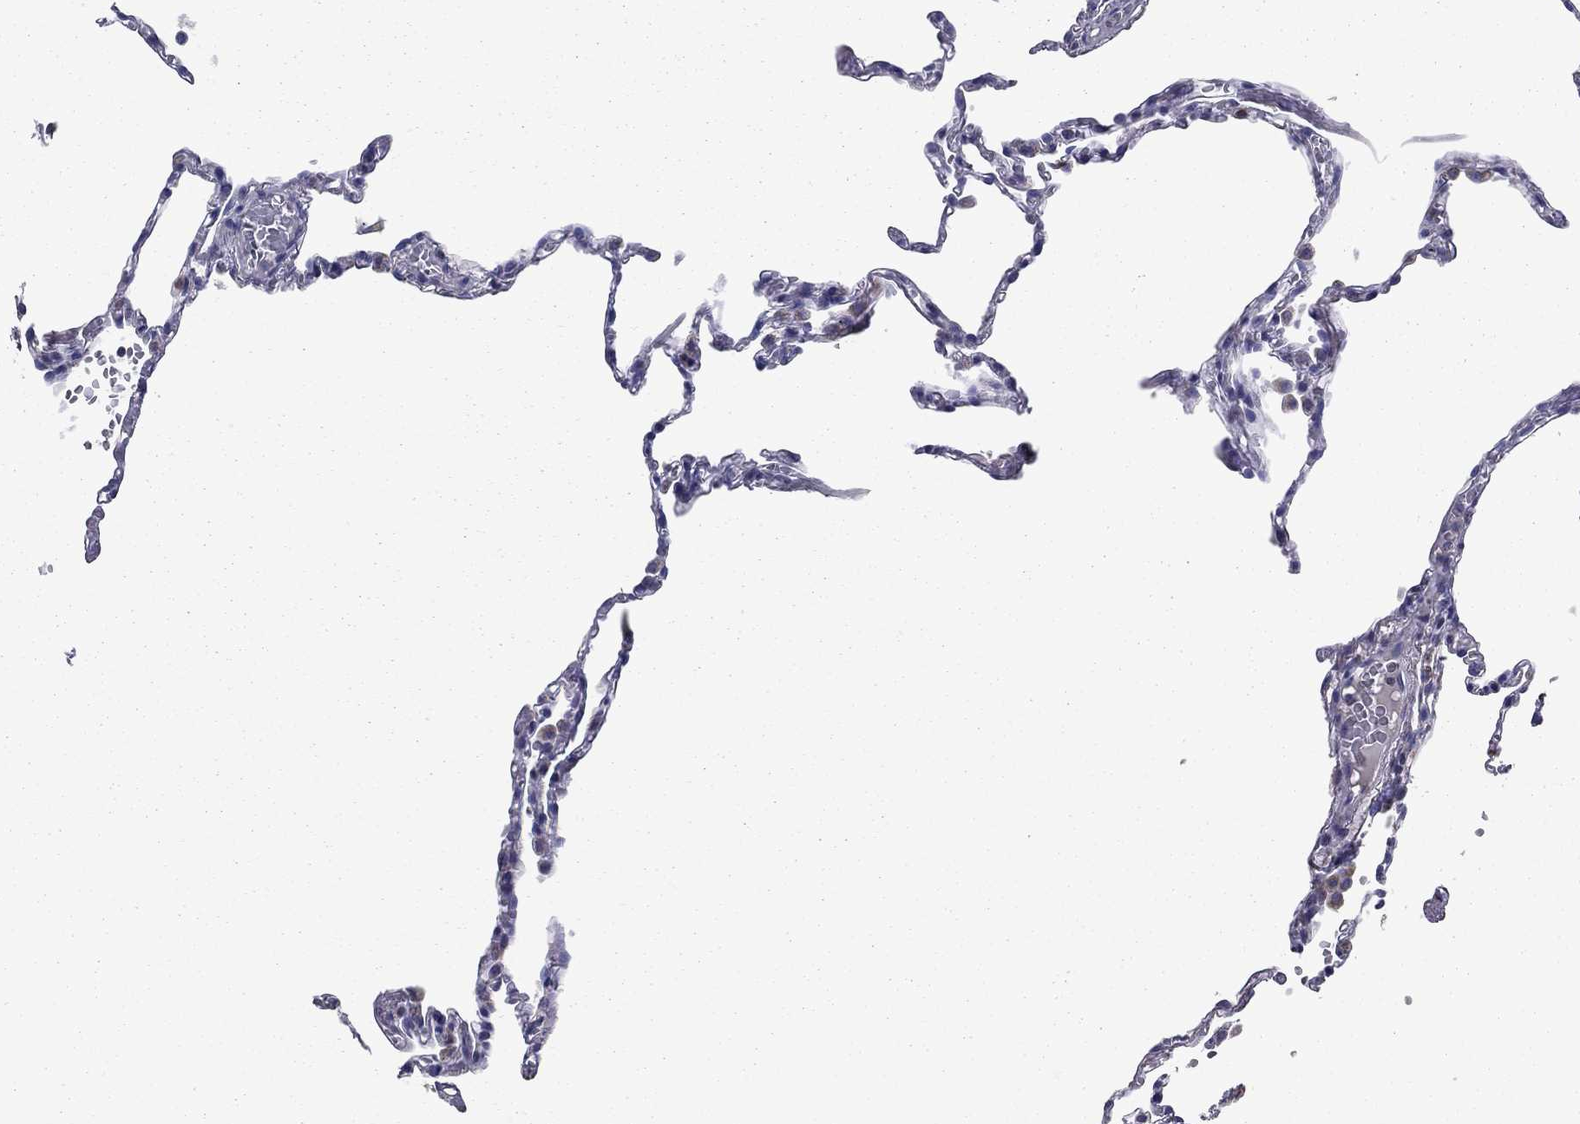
{"staining": {"intensity": "negative", "quantity": "none", "location": "none"}, "tissue": "lung", "cell_type": "Alveolar cells", "image_type": "normal", "snomed": [{"axis": "morphology", "description": "Normal tissue, NOS"}, {"axis": "topography", "description": "Lung"}], "caption": "DAB immunohistochemical staining of unremarkable human lung displays no significant expression in alveolar cells. (DAB IHC with hematoxylin counter stain).", "gene": "NDUFA4L2", "patient": {"sex": "male", "age": 78}}